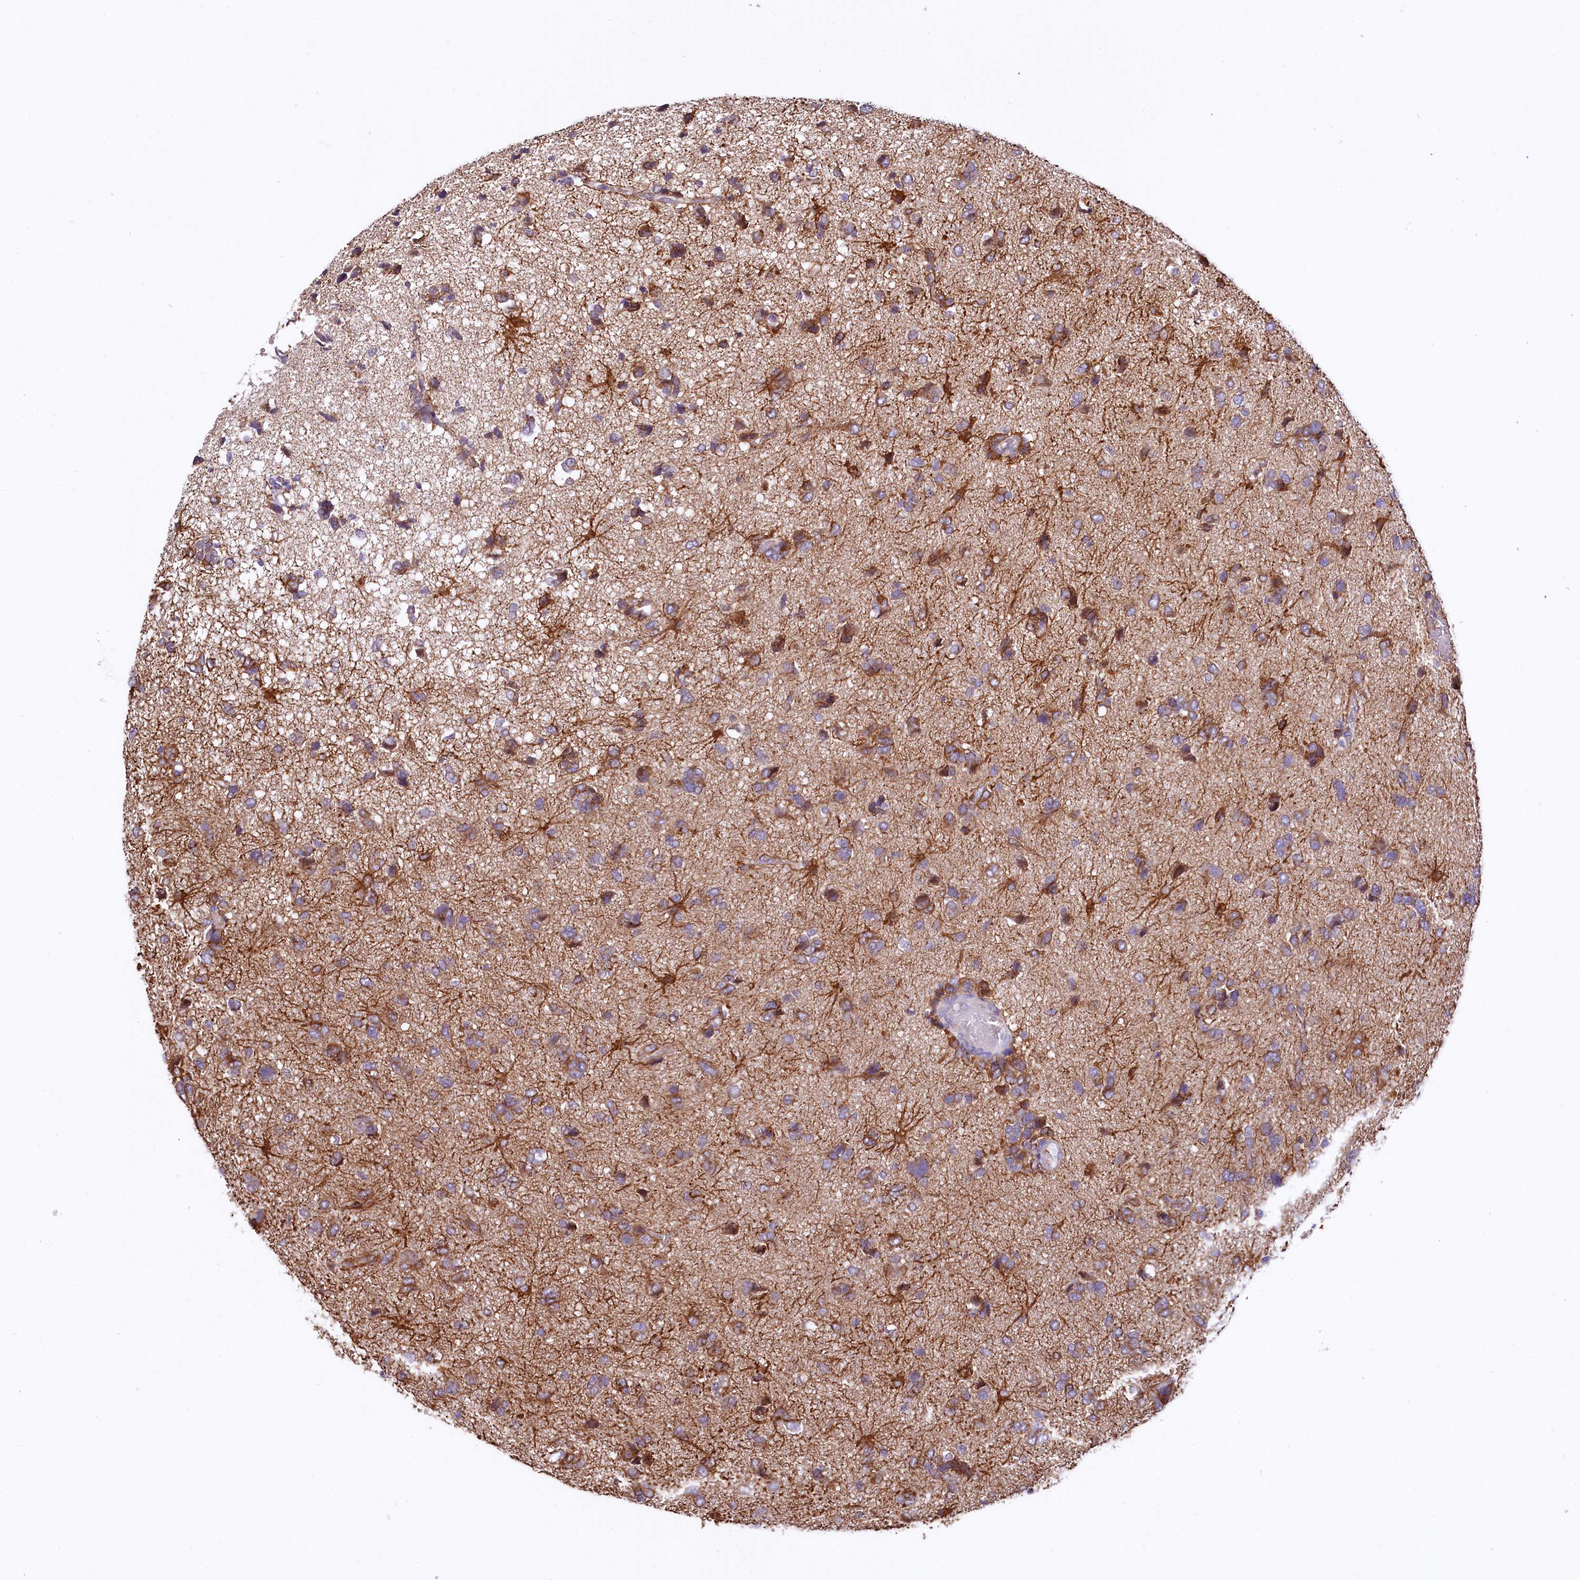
{"staining": {"intensity": "strong", "quantity": "<25%", "location": "cytoplasmic/membranous"}, "tissue": "glioma", "cell_type": "Tumor cells", "image_type": "cancer", "snomed": [{"axis": "morphology", "description": "Glioma, malignant, High grade"}, {"axis": "topography", "description": "Brain"}], "caption": "Immunohistochemical staining of glioma exhibits medium levels of strong cytoplasmic/membranous protein staining in about <25% of tumor cells.", "gene": "CEP295", "patient": {"sex": "female", "age": 59}}